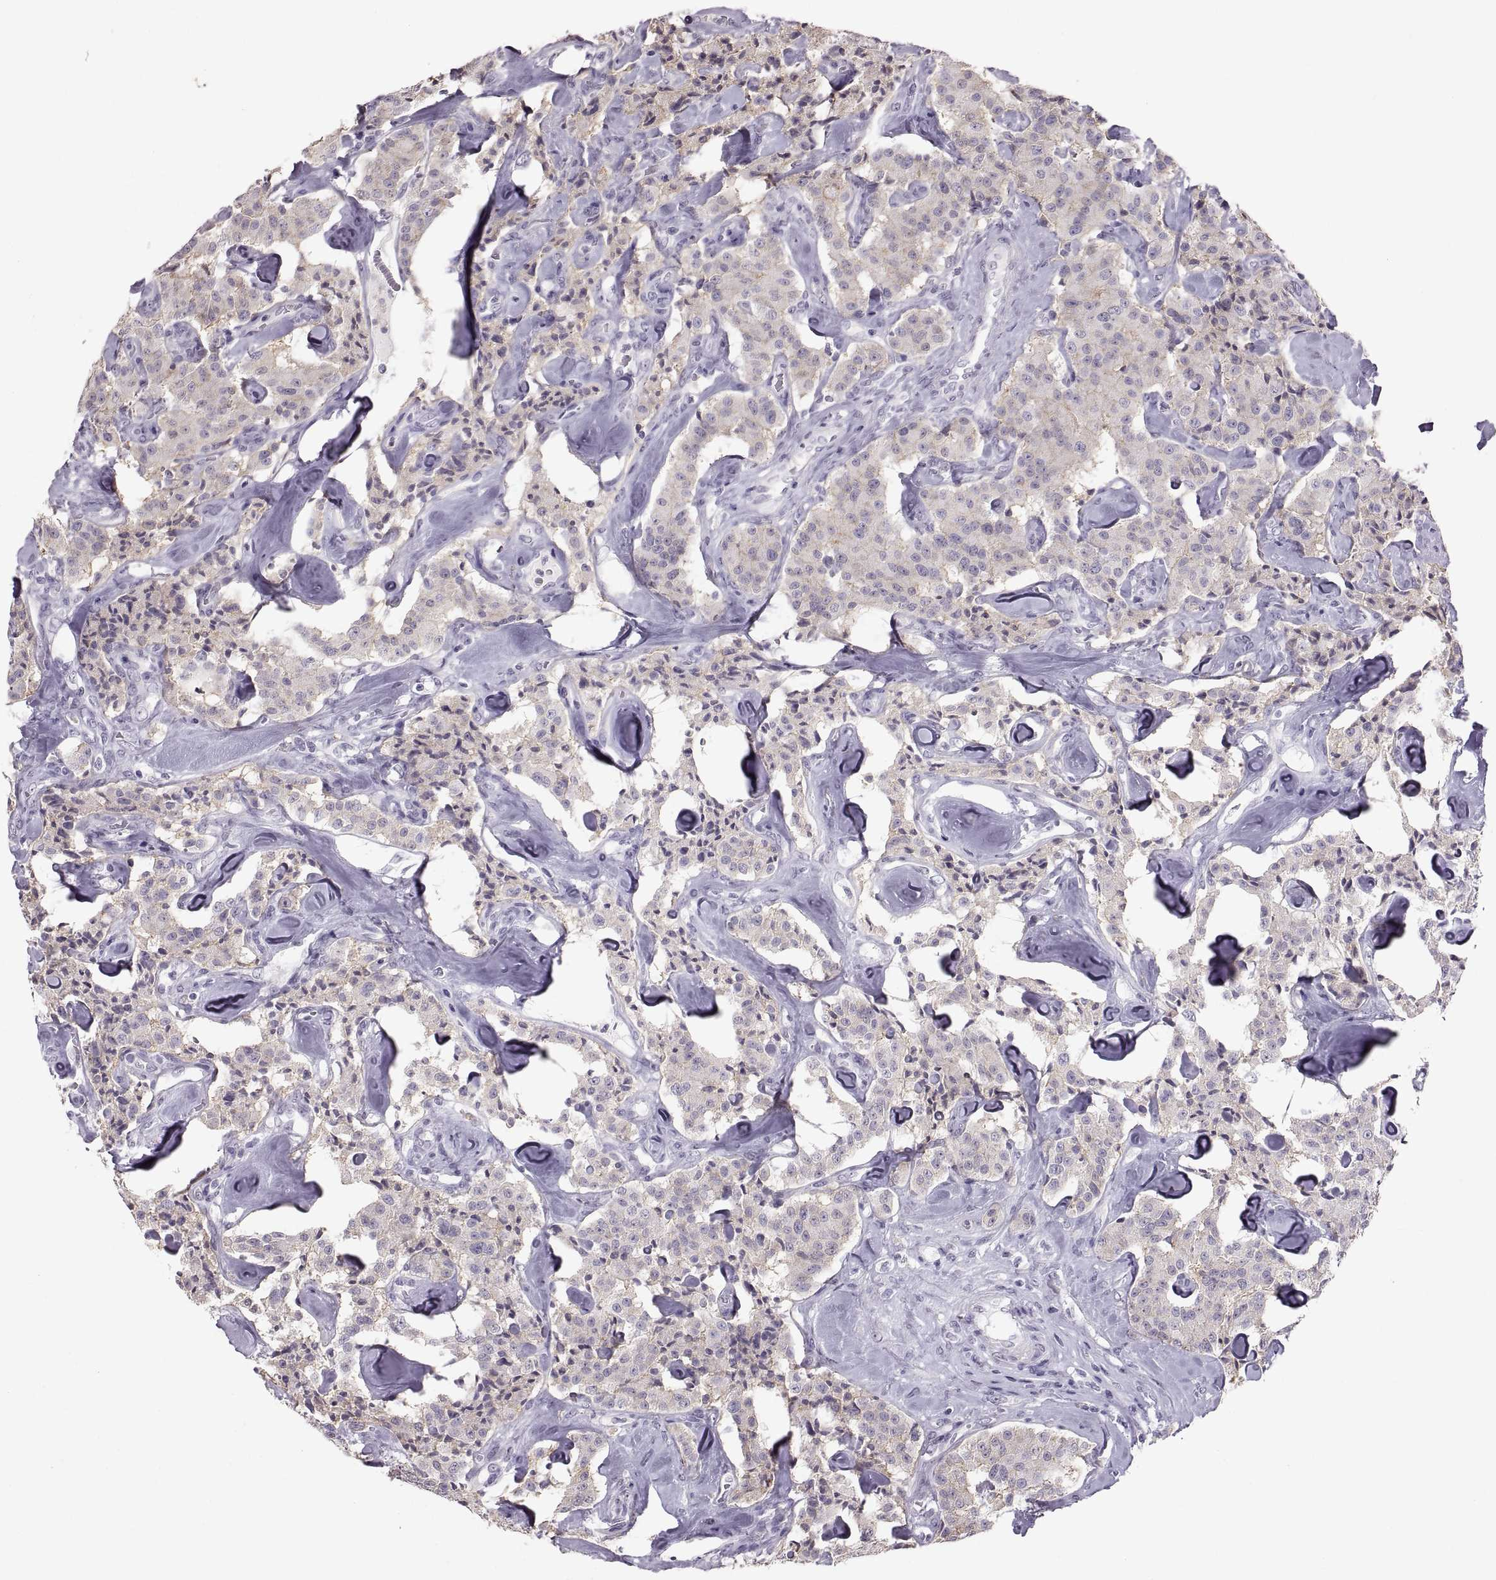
{"staining": {"intensity": "negative", "quantity": "none", "location": "none"}, "tissue": "carcinoid", "cell_type": "Tumor cells", "image_type": "cancer", "snomed": [{"axis": "morphology", "description": "Carcinoid, malignant, NOS"}, {"axis": "topography", "description": "Pancreas"}], "caption": "This is an IHC image of human malignant carcinoid. There is no staining in tumor cells.", "gene": "SPACDR", "patient": {"sex": "male", "age": 41}}